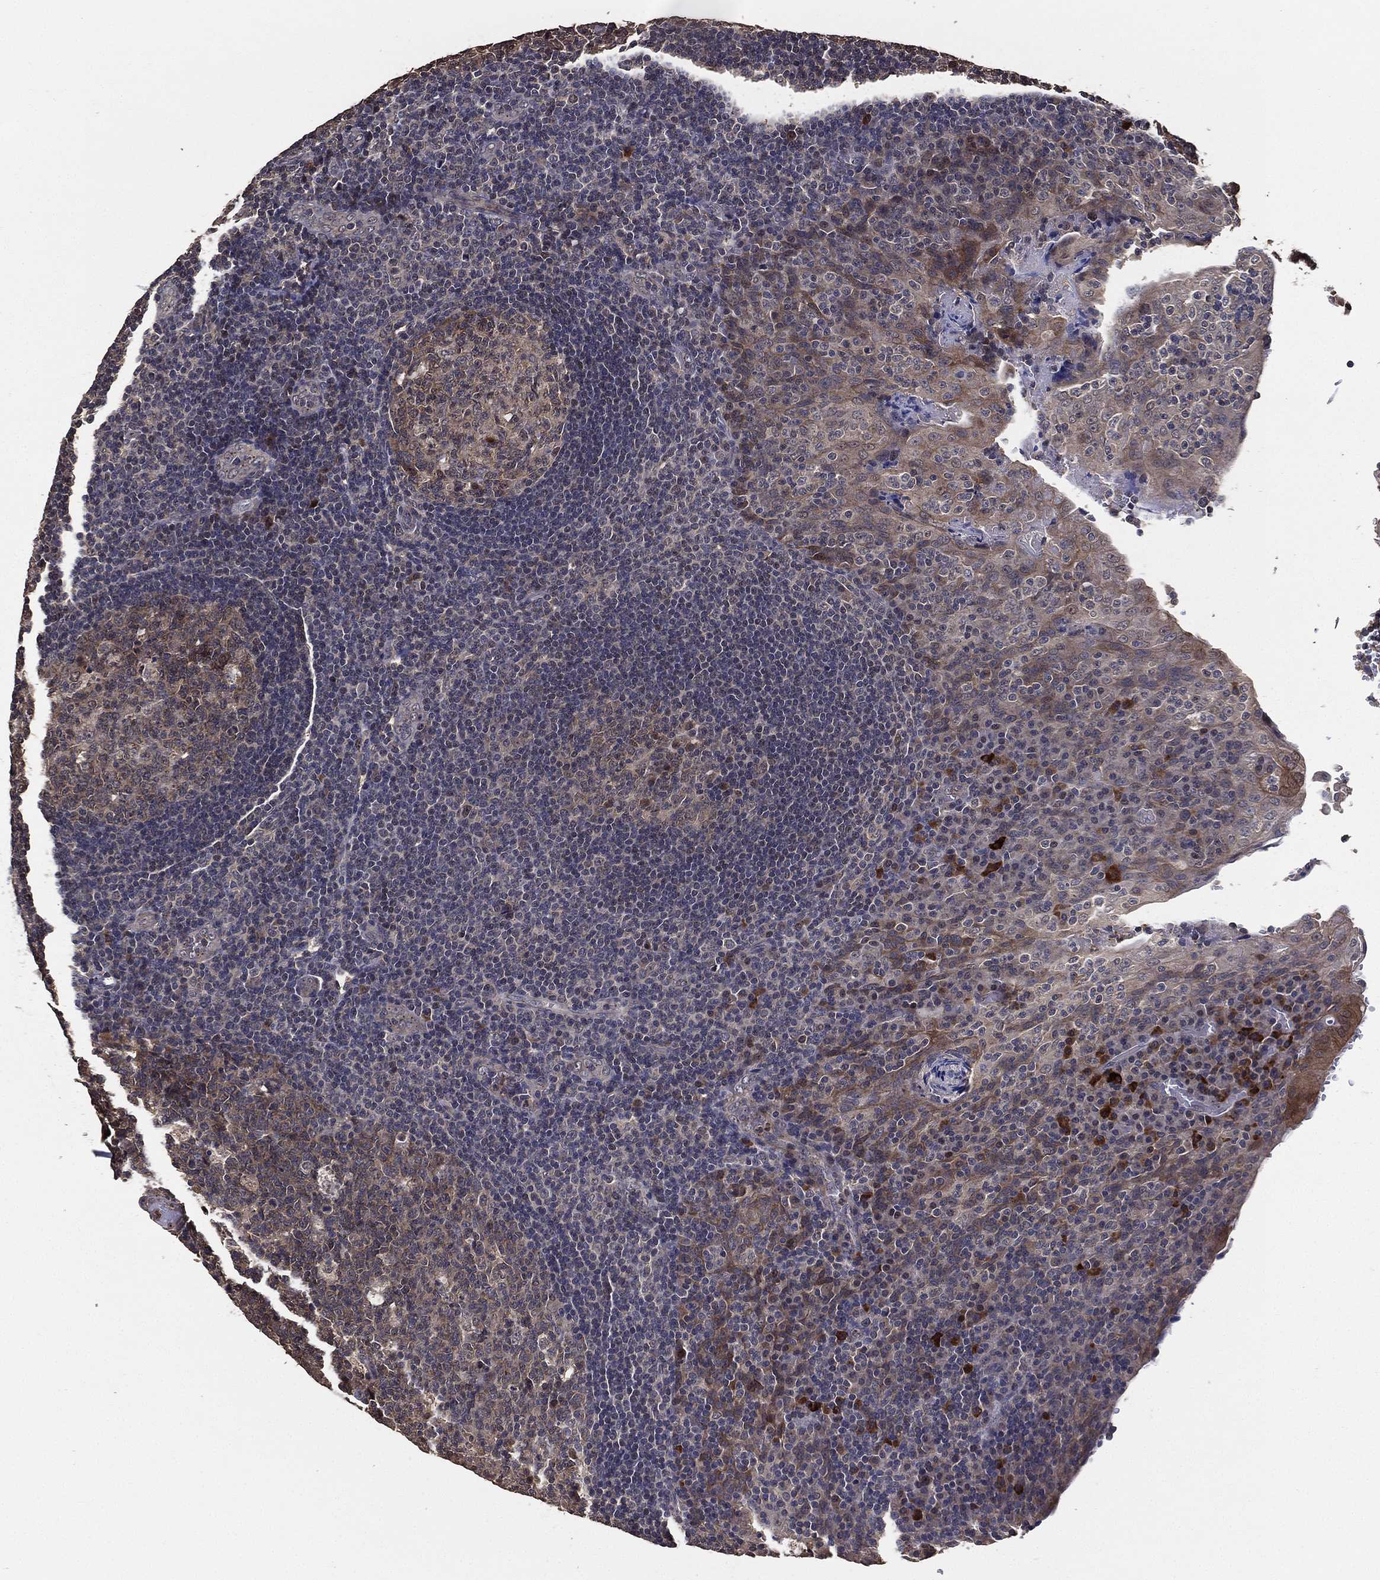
{"staining": {"intensity": "negative", "quantity": "none", "location": "none"}, "tissue": "tonsil", "cell_type": "Germinal center cells", "image_type": "normal", "snomed": [{"axis": "morphology", "description": "Normal tissue, NOS"}, {"axis": "topography", "description": "Tonsil"}], "caption": "Unremarkable tonsil was stained to show a protein in brown. There is no significant staining in germinal center cells. (Stains: DAB IHC with hematoxylin counter stain, Microscopy: brightfield microscopy at high magnification).", "gene": "PCNT", "patient": {"sex": "male", "age": 17}}